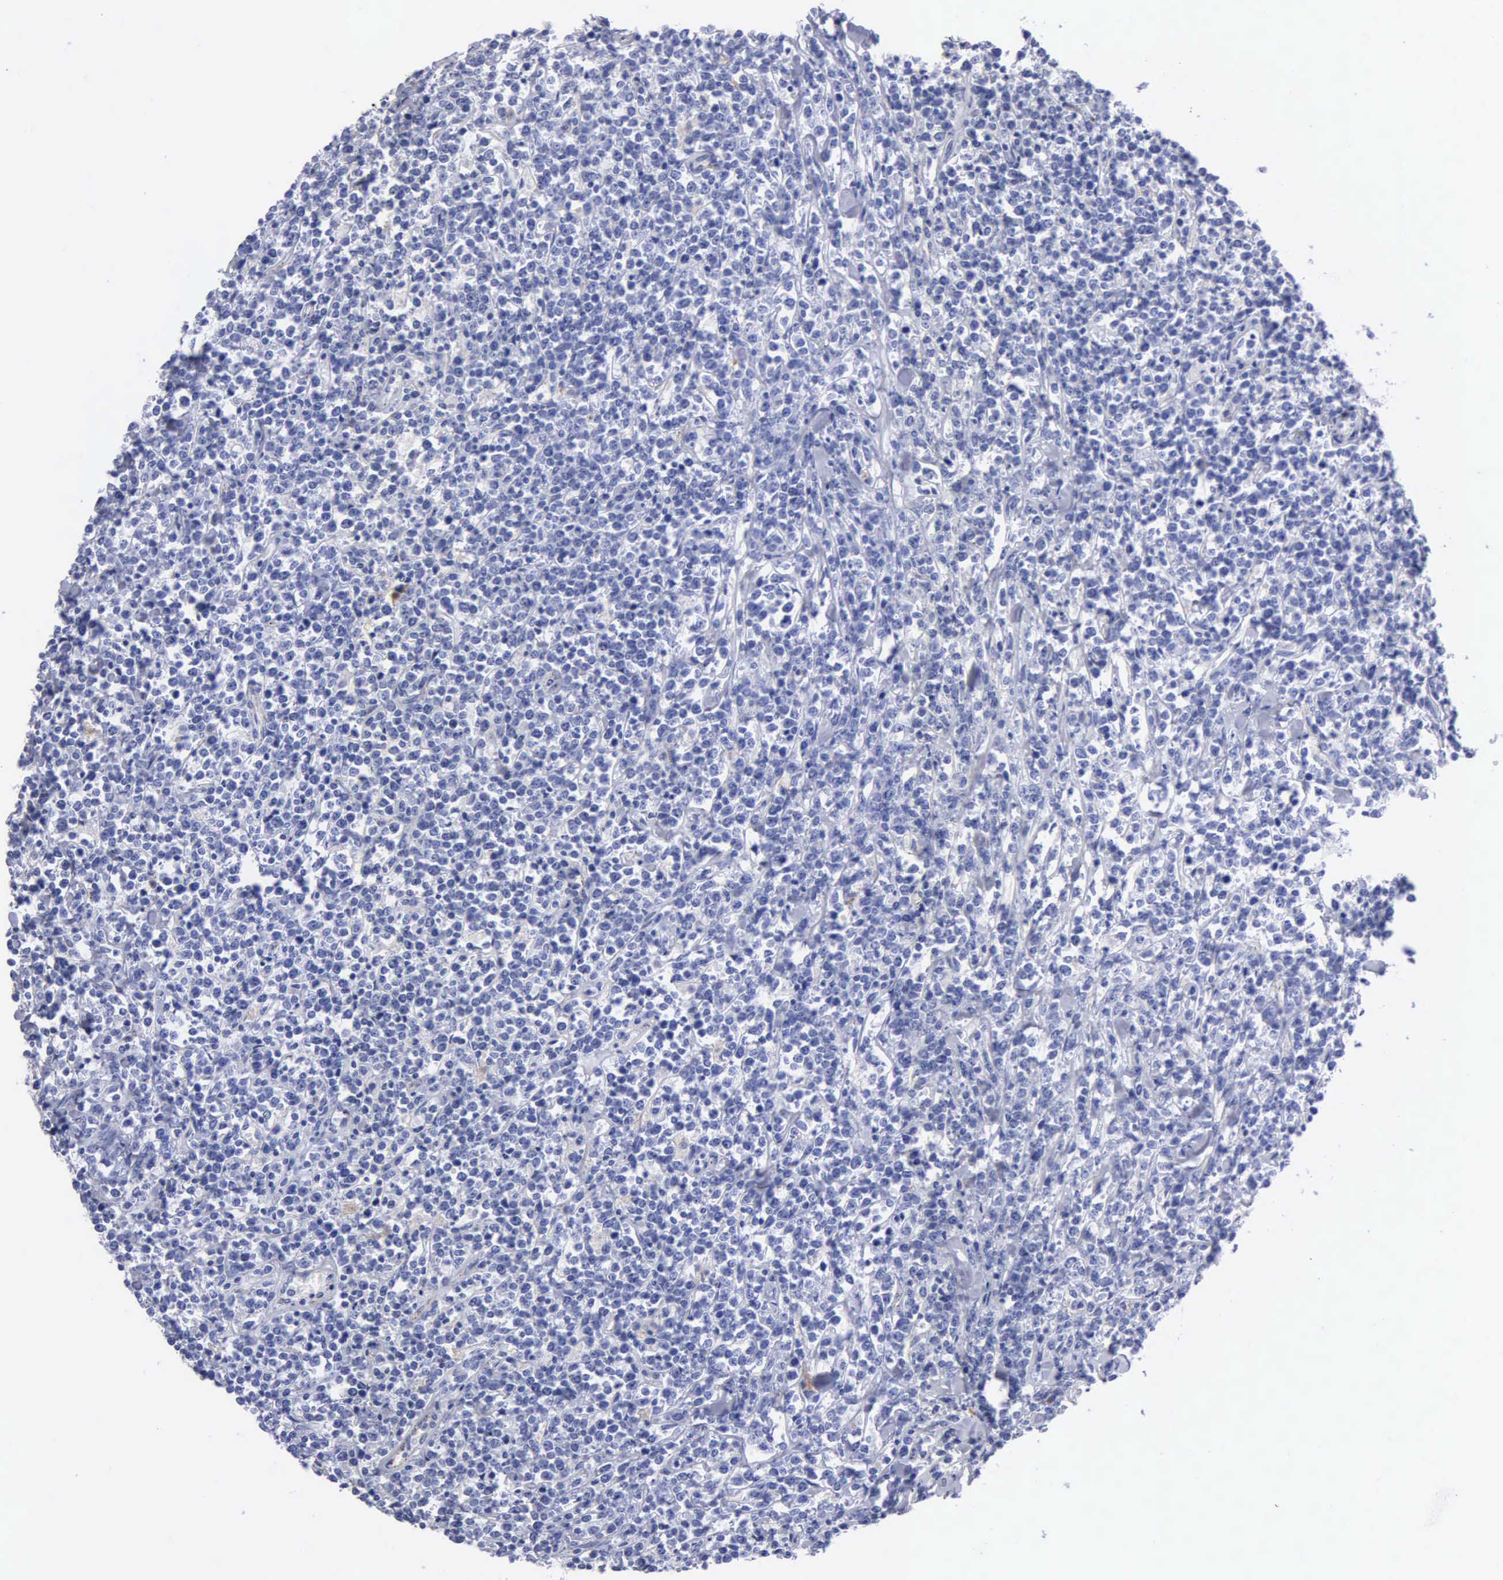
{"staining": {"intensity": "negative", "quantity": "none", "location": "none"}, "tissue": "lymphoma", "cell_type": "Tumor cells", "image_type": "cancer", "snomed": [{"axis": "morphology", "description": "Malignant lymphoma, non-Hodgkin's type, High grade"}, {"axis": "topography", "description": "Small intestine"}, {"axis": "topography", "description": "Colon"}], "caption": "The immunohistochemistry (IHC) micrograph has no significant positivity in tumor cells of lymphoma tissue.", "gene": "CTSL", "patient": {"sex": "male", "age": 8}}